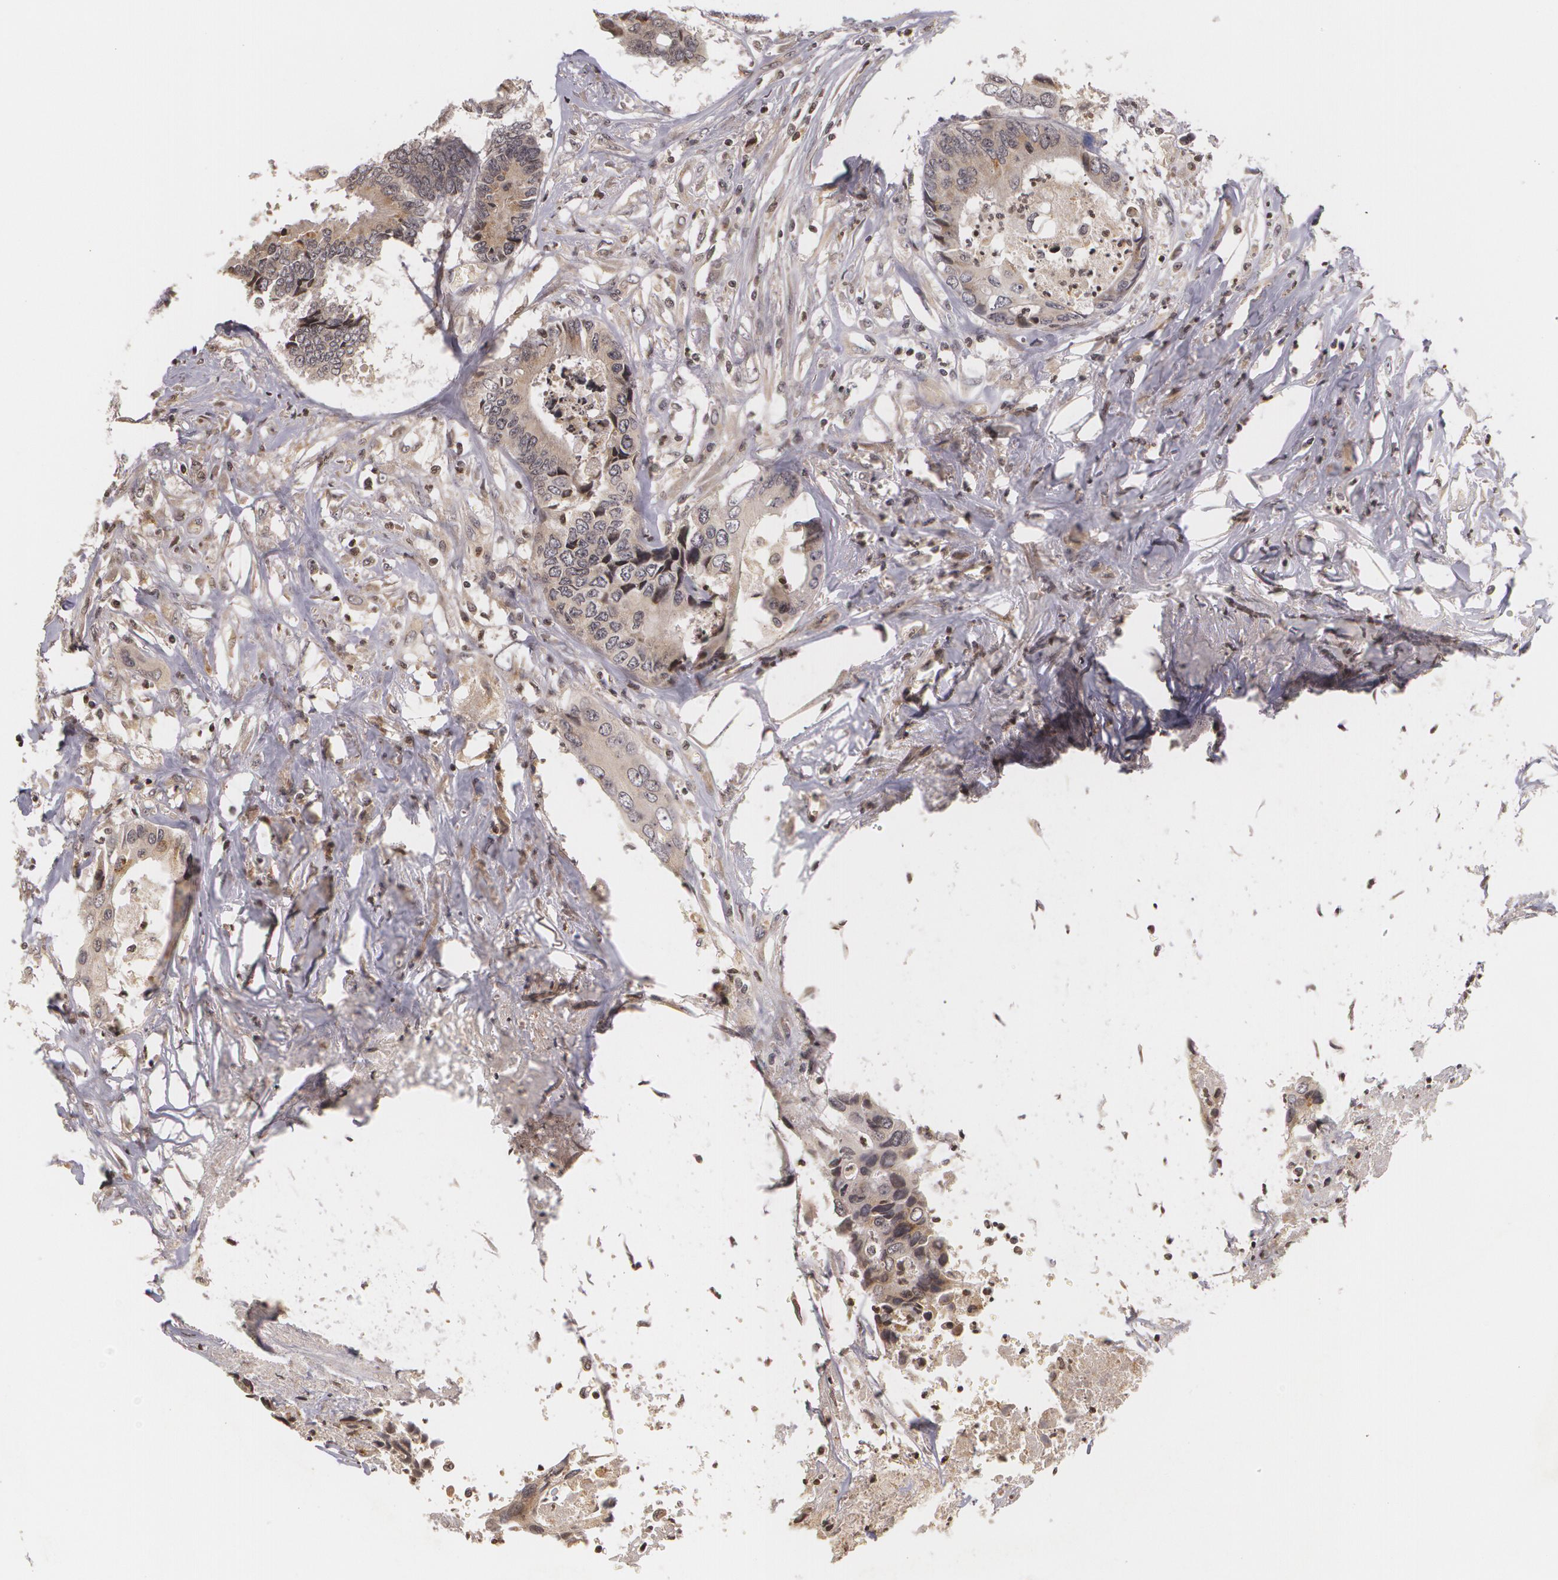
{"staining": {"intensity": "weak", "quantity": "<25%", "location": "cytoplasmic/membranous"}, "tissue": "colorectal cancer", "cell_type": "Tumor cells", "image_type": "cancer", "snomed": [{"axis": "morphology", "description": "Adenocarcinoma, NOS"}, {"axis": "topography", "description": "Rectum"}], "caption": "Photomicrograph shows no significant protein positivity in tumor cells of colorectal cancer.", "gene": "VAV3", "patient": {"sex": "male", "age": 55}}